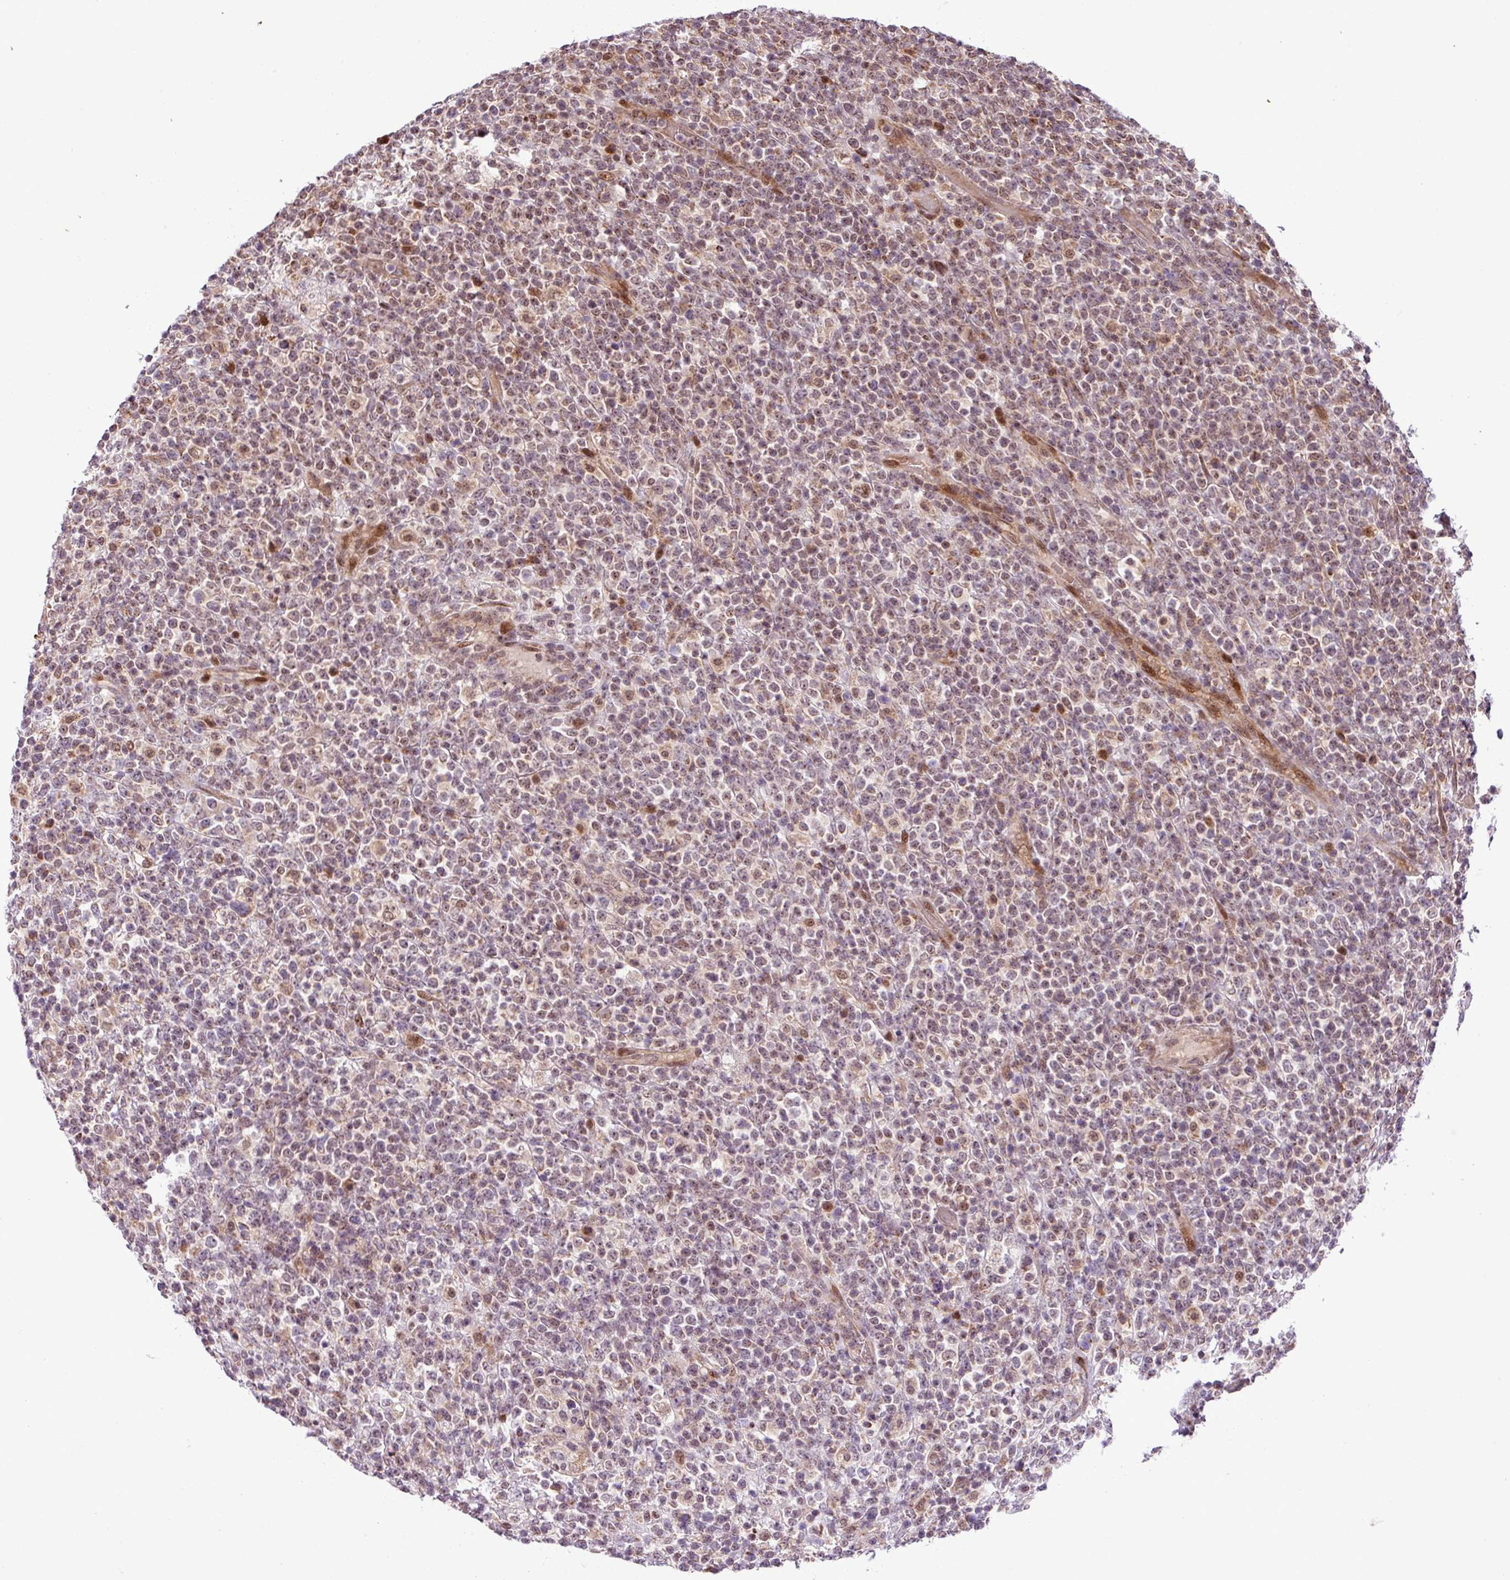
{"staining": {"intensity": "weak", "quantity": "25%-75%", "location": "cytoplasmic/membranous,nuclear"}, "tissue": "lymphoma", "cell_type": "Tumor cells", "image_type": "cancer", "snomed": [{"axis": "morphology", "description": "Malignant lymphoma, non-Hodgkin's type, High grade"}, {"axis": "topography", "description": "Colon"}], "caption": "This photomicrograph shows immunohistochemistry (IHC) staining of high-grade malignant lymphoma, non-Hodgkin's type, with low weak cytoplasmic/membranous and nuclear positivity in approximately 25%-75% of tumor cells.", "gene": "B3GNT9", "patient": {"sex": "female", "age": 53}}